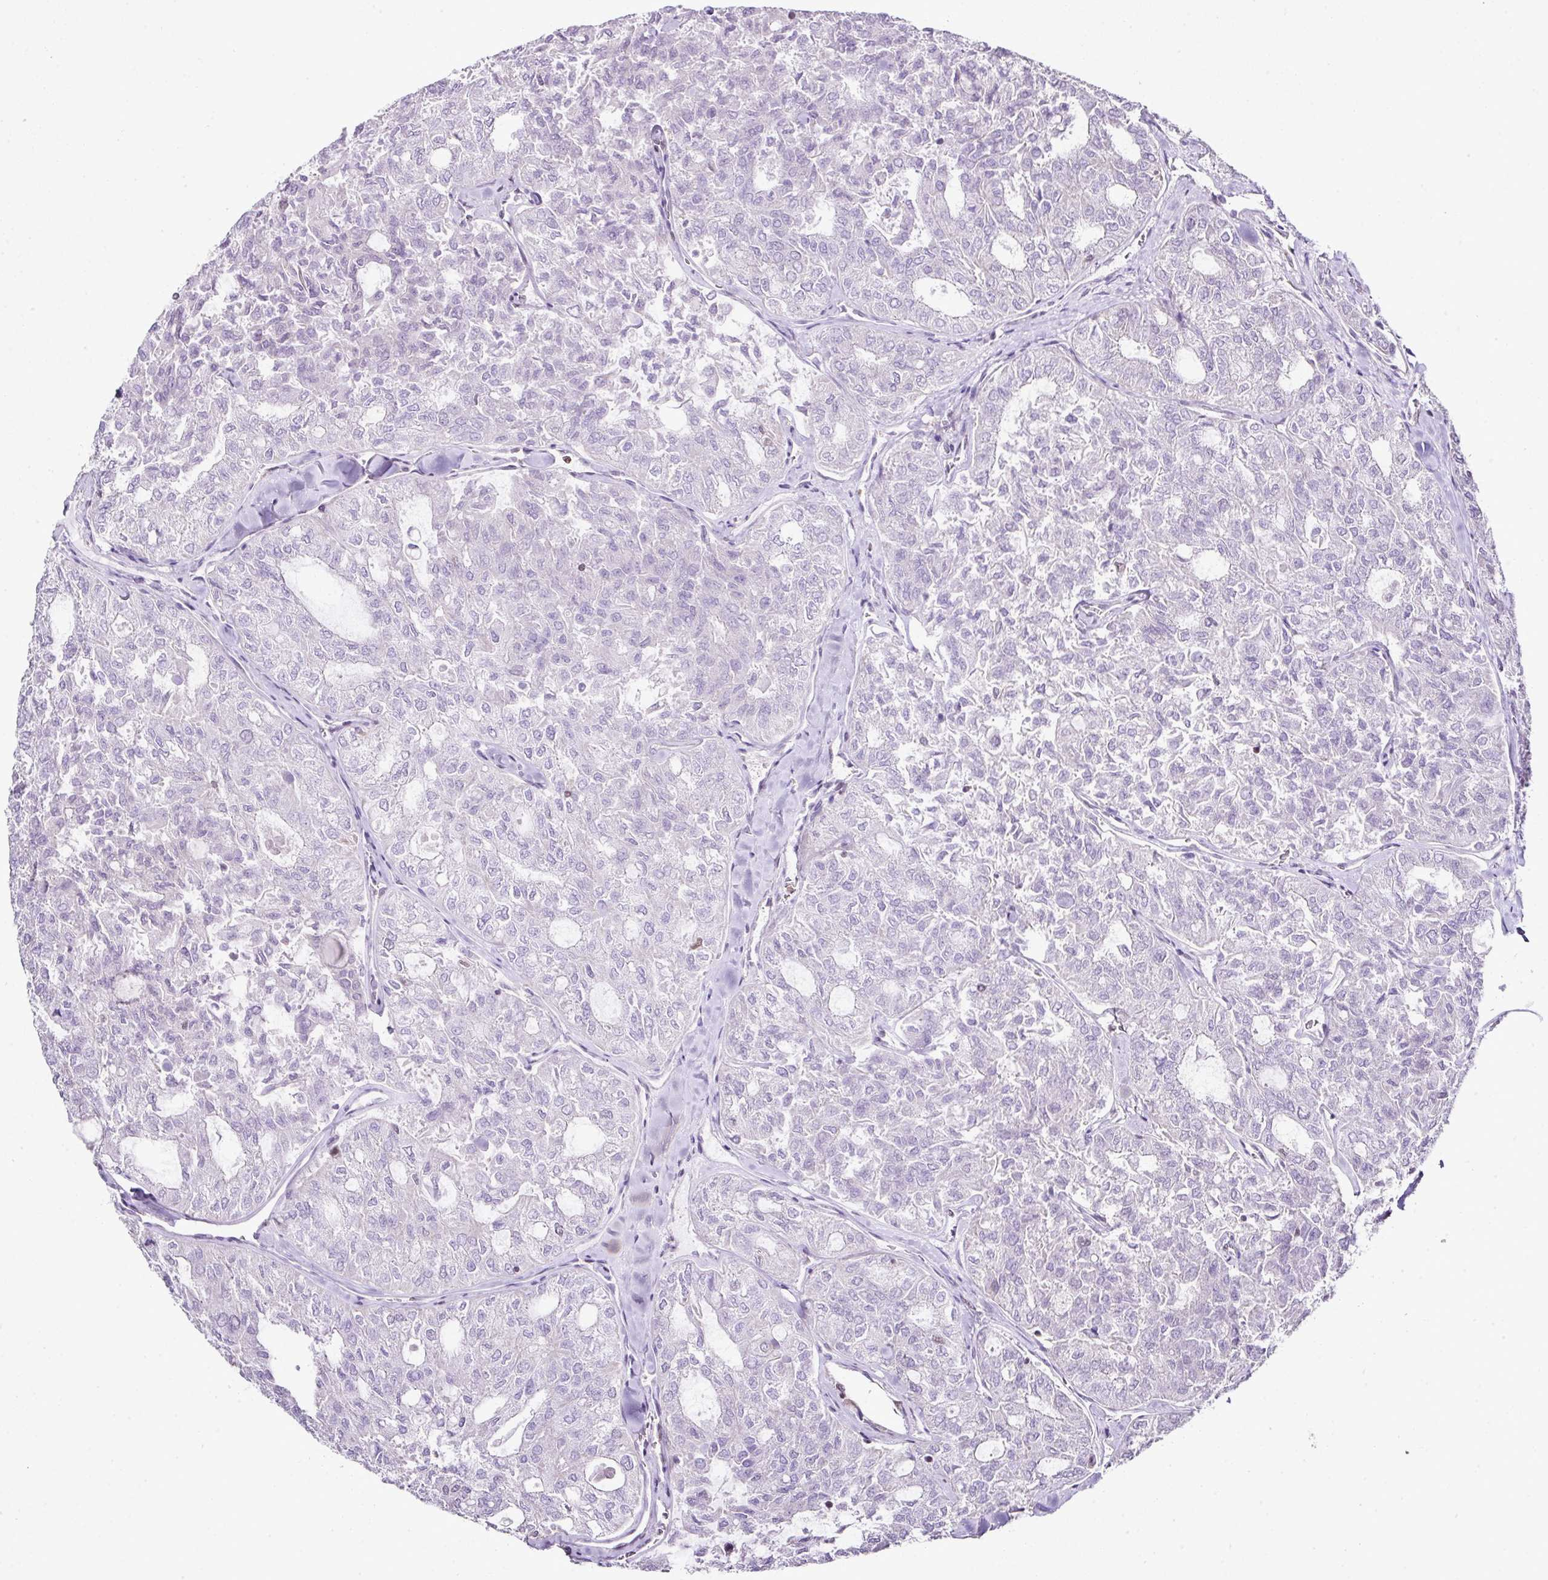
{"staining": {"intensity": "negative", "quantity": "none", "location": "none"}, "tissue": "thyroid cancer", "cell_type": "Tumor cells", "image_type": "cancer", "snomed": [{"axis": "morphology", "description": "Follicular adenoma carcinoma, NOS"}, {"axis": "topography", "description": "Thyroid gland"}], "caption": "This micrograph is of thyroid cancer (follicular adenoma carcinoma) stained with immunohistochemistry to label a protein in brown with the nuclei are counter-stained blue. There is no staining in tumor cells.", "gene": "FAM32A", "patient": {"sex": "male", "age": 75}}